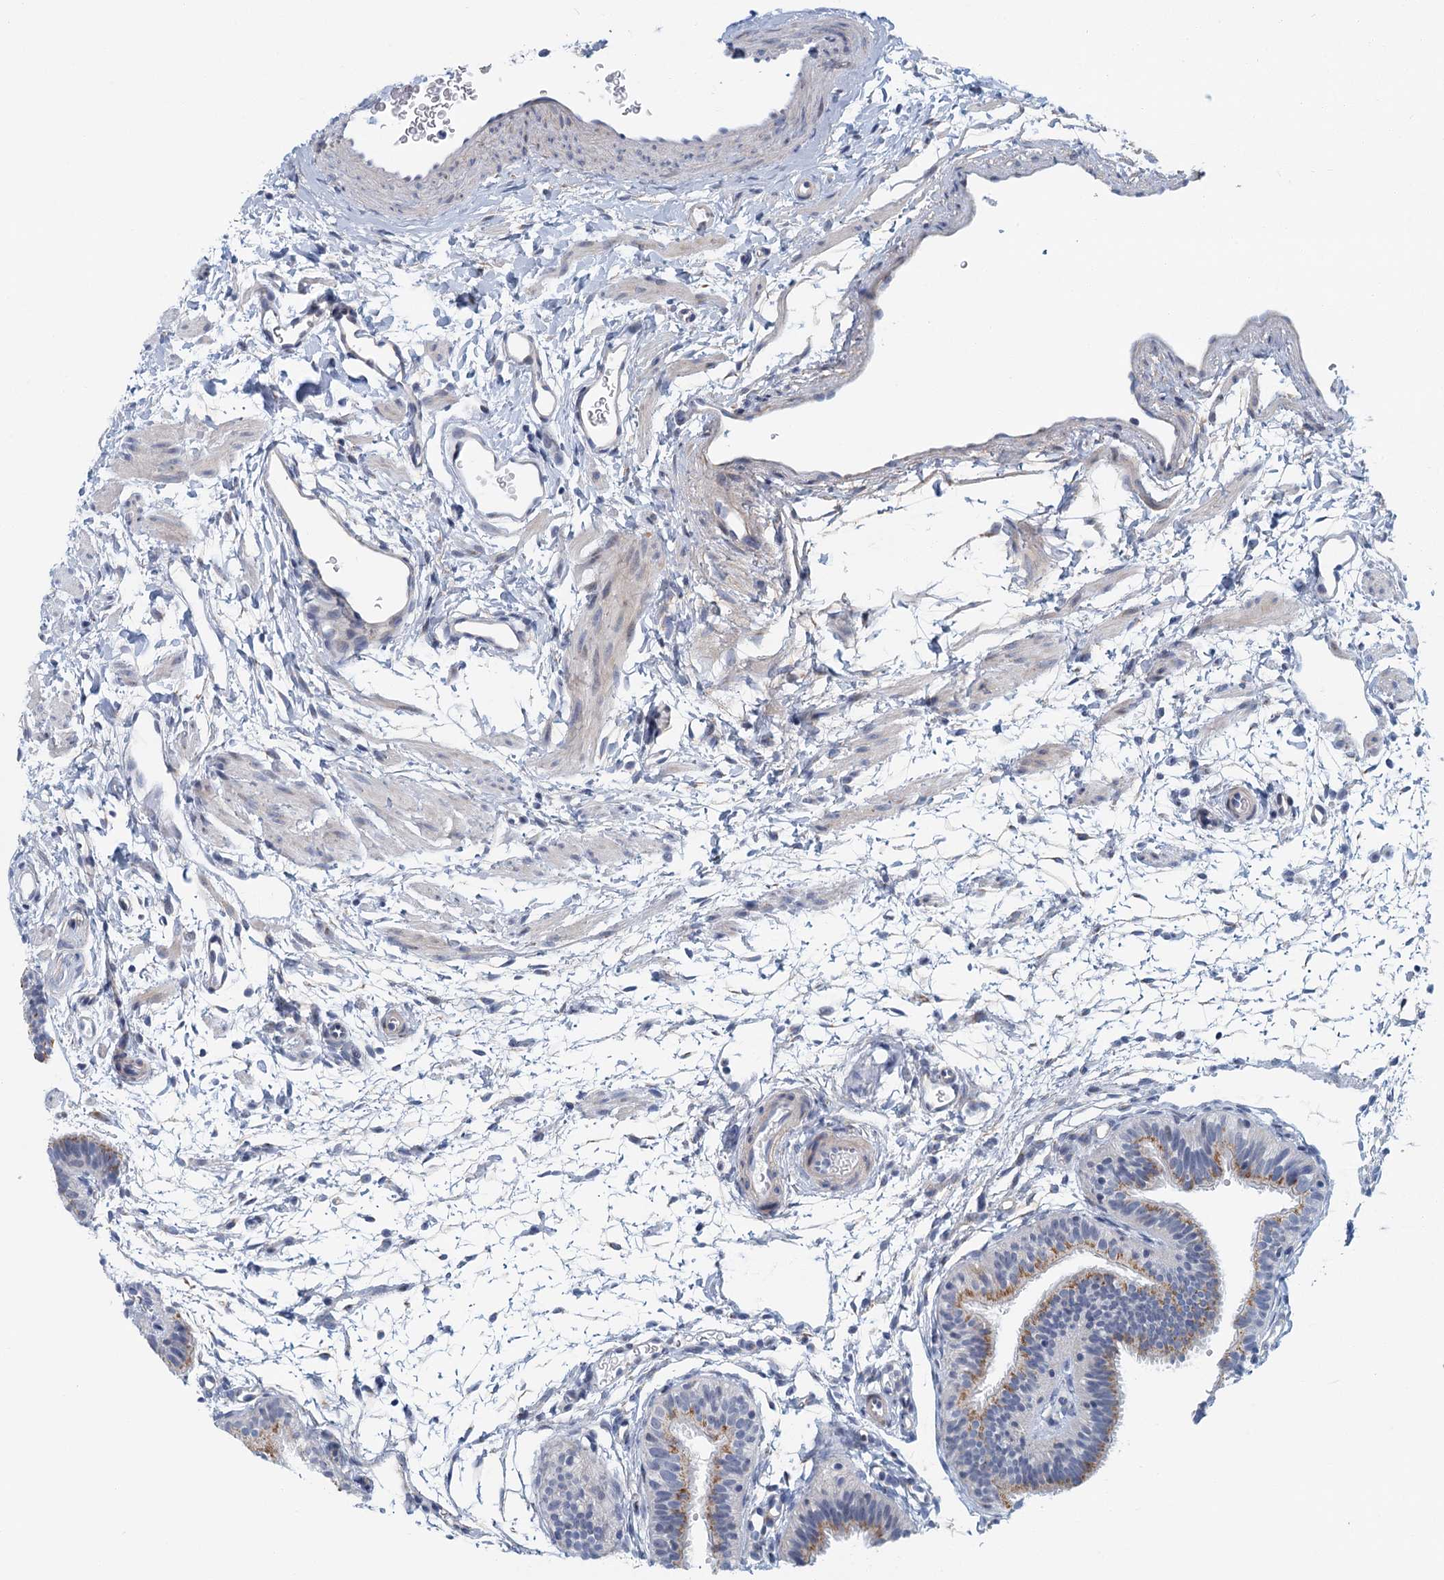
{"staining": {"intensity": "moderate", "quantity": "<25%", "location": "cytoplasmic/membranous"}, "tissue": "fallopian tube", "cell_type": "Glandular cells", "image_type": "normal", "snomed": [{"axis": "morphology", "description": "Normal tissue, NOS"}, {"axis": "topography", "description": "Fallopian tube"}], "caption": "Glandular cells exhibit low levels of moderate cytoplasmic/membranous positivity in about <25% of cells in normal fallopian tube. (DAB = brown stain, brightfield microscopy at high magnification).", "gene": "ZNF527", "patient": {"sex": "female", "age": 35}}